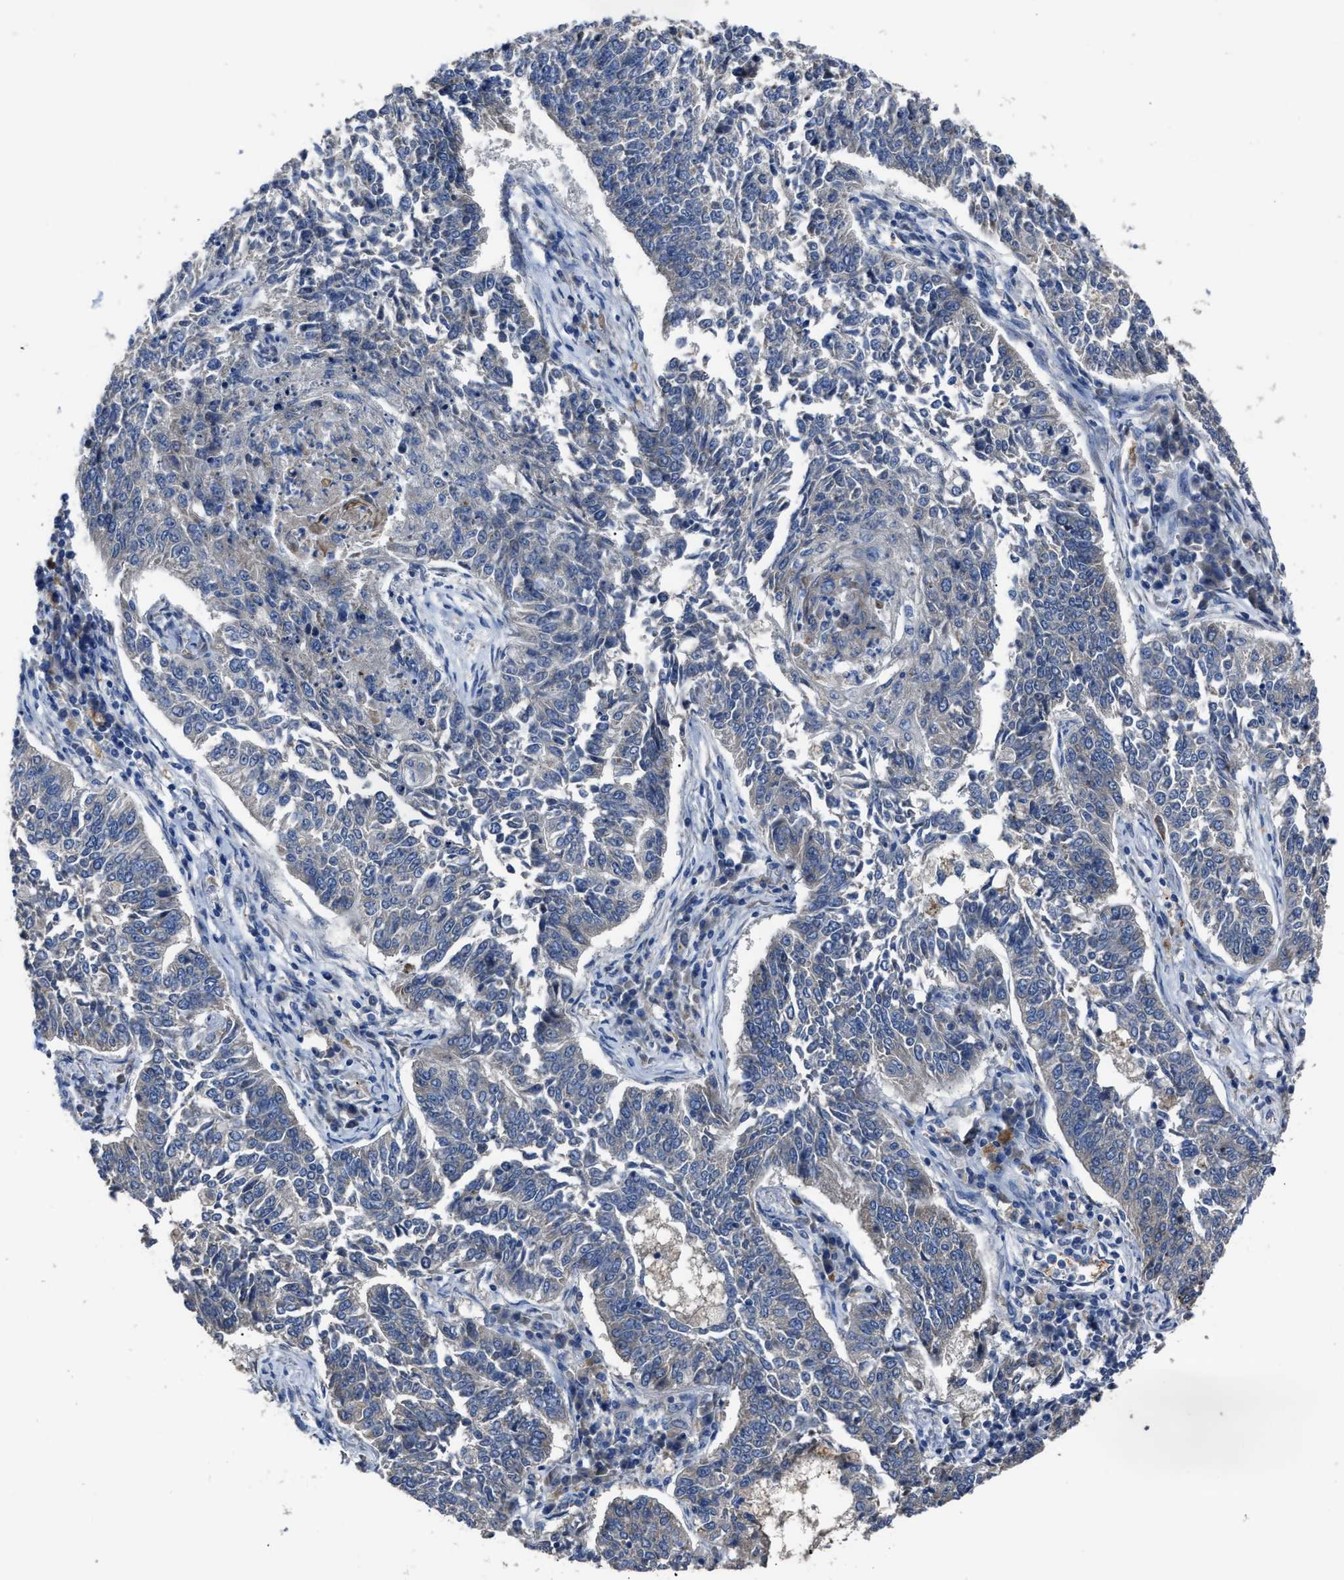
{"staining": {"intensity": "negative", "quantity": "none", "location": "none"}, "tissue": "lung cancer", "cell_type": "Tumor cells", "image_type": "cancer", "snomed": [{"axis": "morphology", "description": "Normal tissue, NOS"}, {"axis": "morphology", "description": "Squamous cell carcinoma, NOS"}, {"axis": "topography", "description": "Cartilage tissue"}, {"axis": "topography", "description": "Bronchus"}, {"axis": "topography", "description": "Lung"}], "caption": "IHC photomicrograph of neoplastic tissue: human lung cancer (squamous cell carcinoma) stained with DAB demonstrates no significant protein staining in tumor cells. (Immunohistochemistry, brightfield microscopy, high magnification).", "gene": "UPF1", "patient": {"sex": "female", "age": 49}}